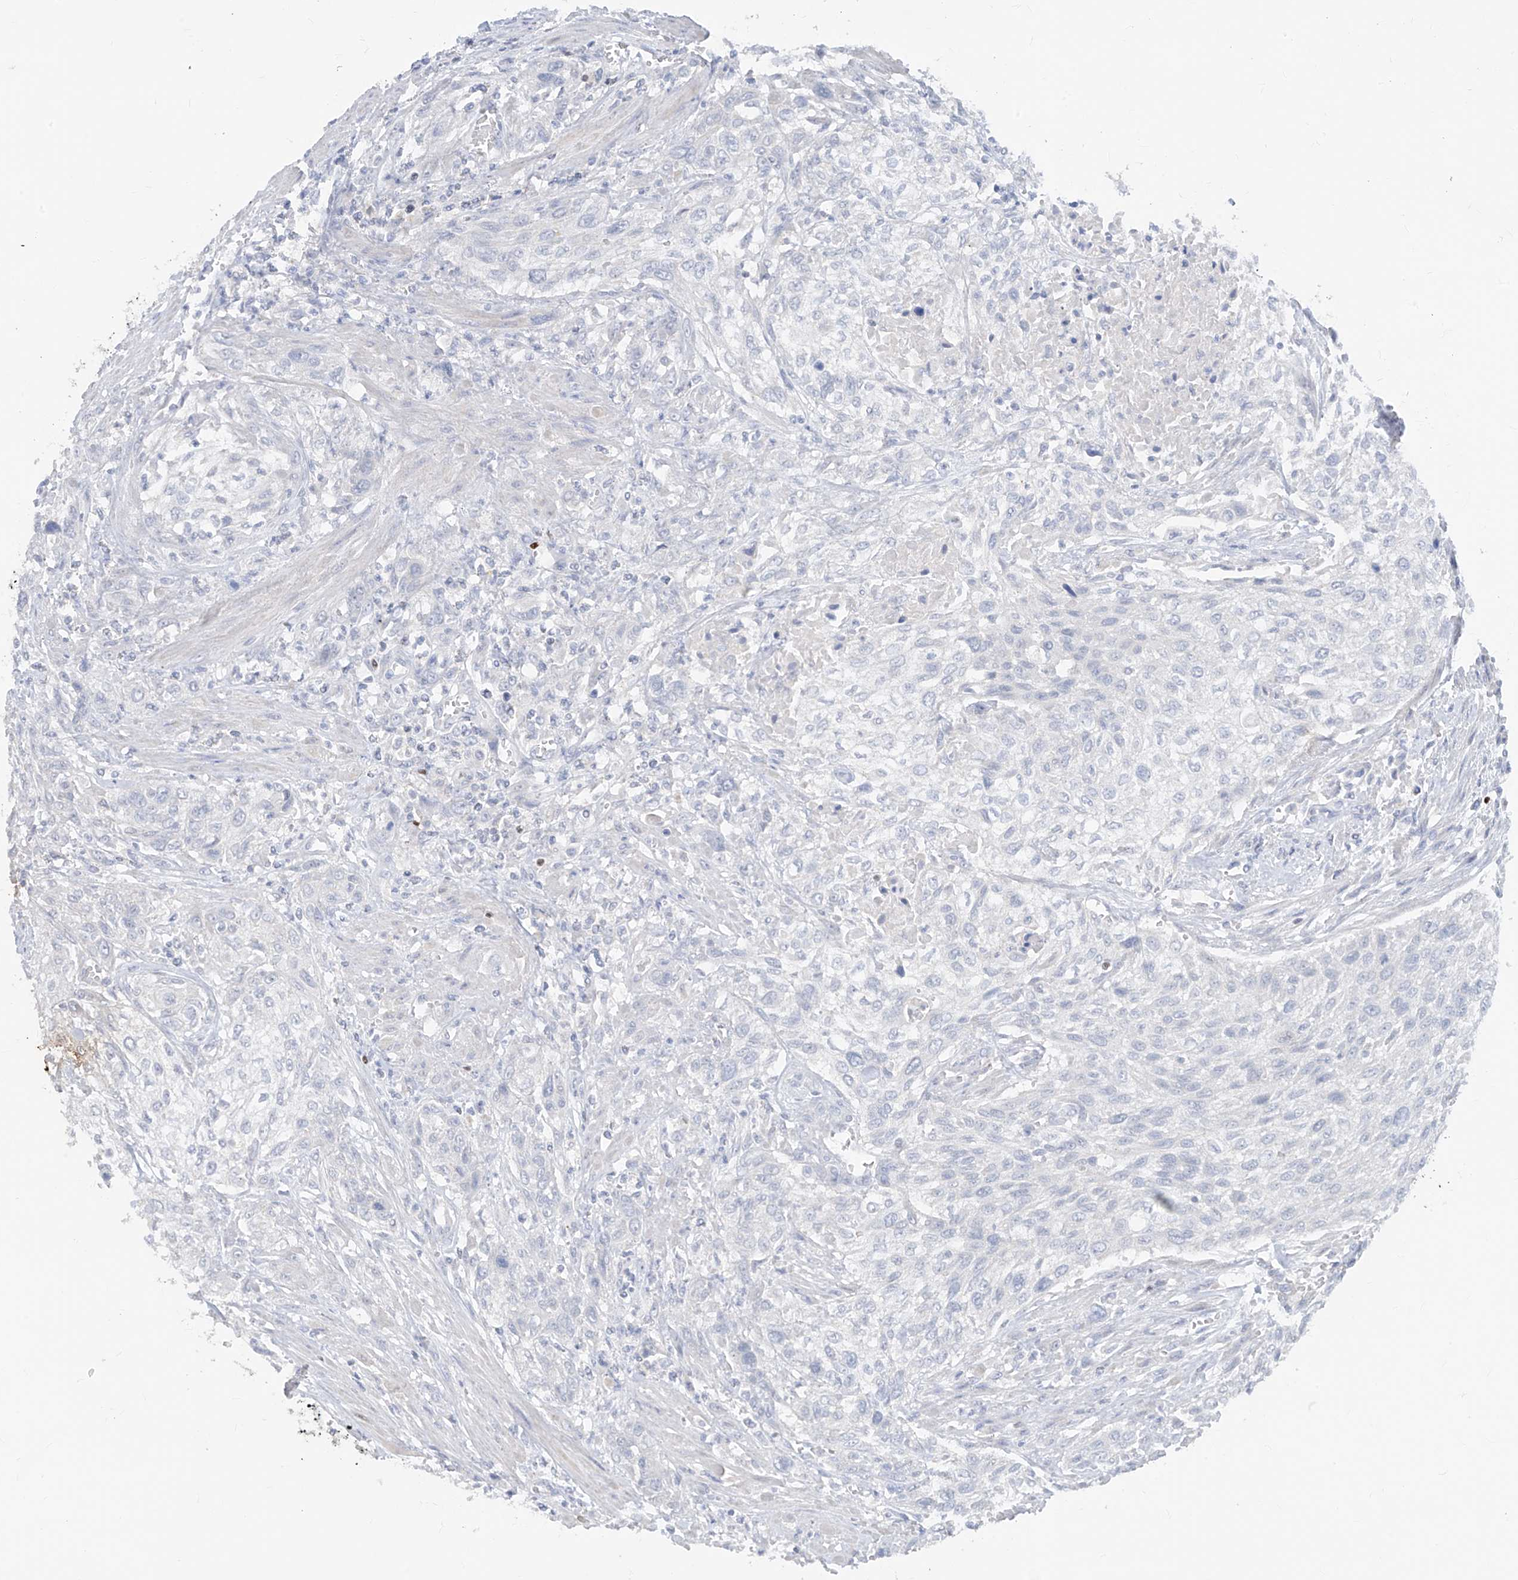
{"staining": {"intensity": "negative", "quantity": "none", "location": "none"}, "tissue": "urothelial cancer", "cell_type": "Tumor cells", "image_type": "cancer", "snomed": [{"axis": "morphology", "description": "Urothelial carcinoma, High grade"}, {"axis": "topography", "description": "Urinary bladder"}], "caption": "High-grade urothelial carcinoma was stained to show a protein in brown. There is no significant expression in tumor cells. (DAB immunohistochemistry visualized using brightfield microscopy, high magnification).", "gene": "TBX21", "patient": {"sex": "male", "age": 35}}